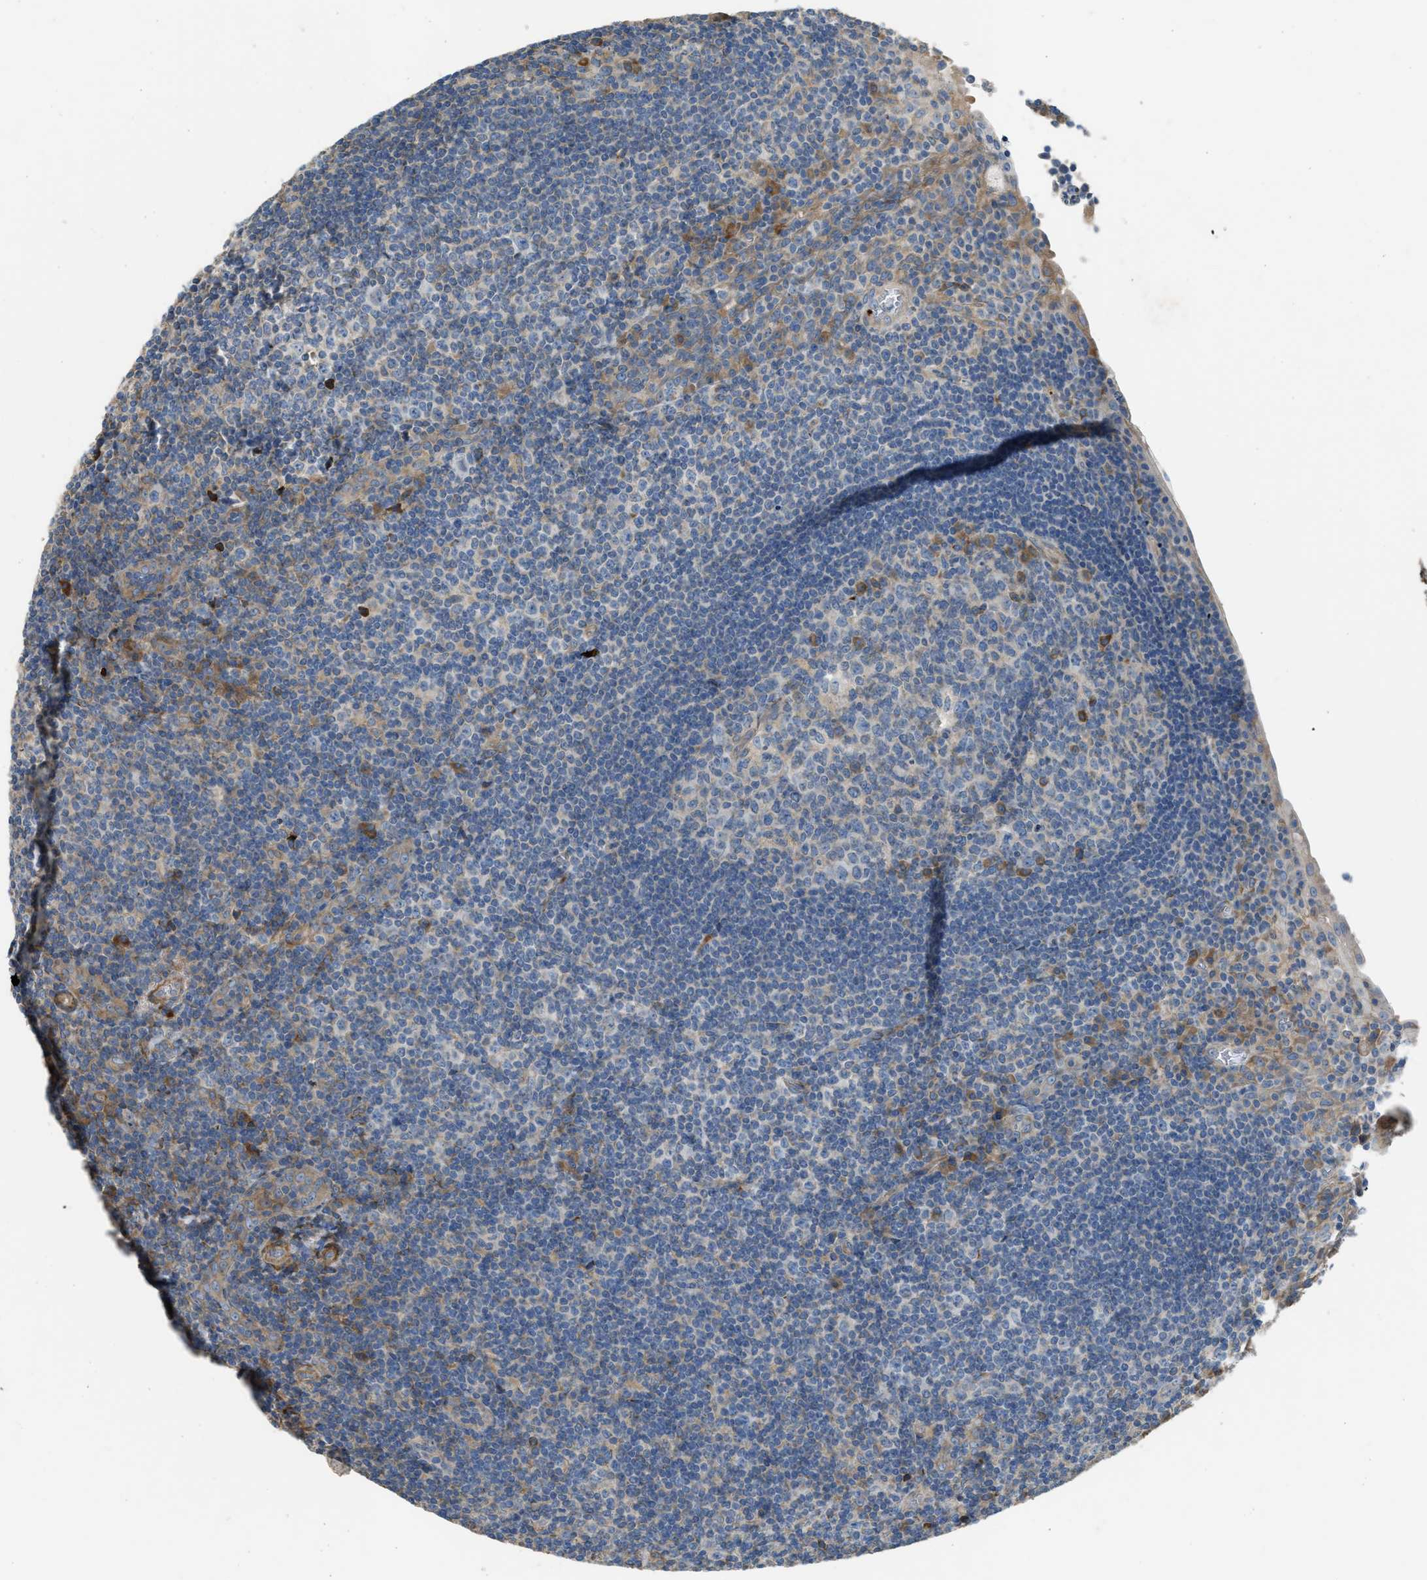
{"staining": {"intensity": "negative", "quantity": "none", "location": "none"}, "tissue": "tonsil", "cell_type": "Germinal center cells", "image_type": "normal", "snomed": [{"axis": "morphology", "description": "Normal tissue, NOS"}, {"axis": "topography", "description": "Tonsil"}], "caption": "Immunohistochemistry (IHC) histopathology image of unremarkable human tonsil stained for a protein (brown), which shows no positivity in germinal center cells.", "gene": "TMEM68", "patient": {"sex": "male", "age": 37}}